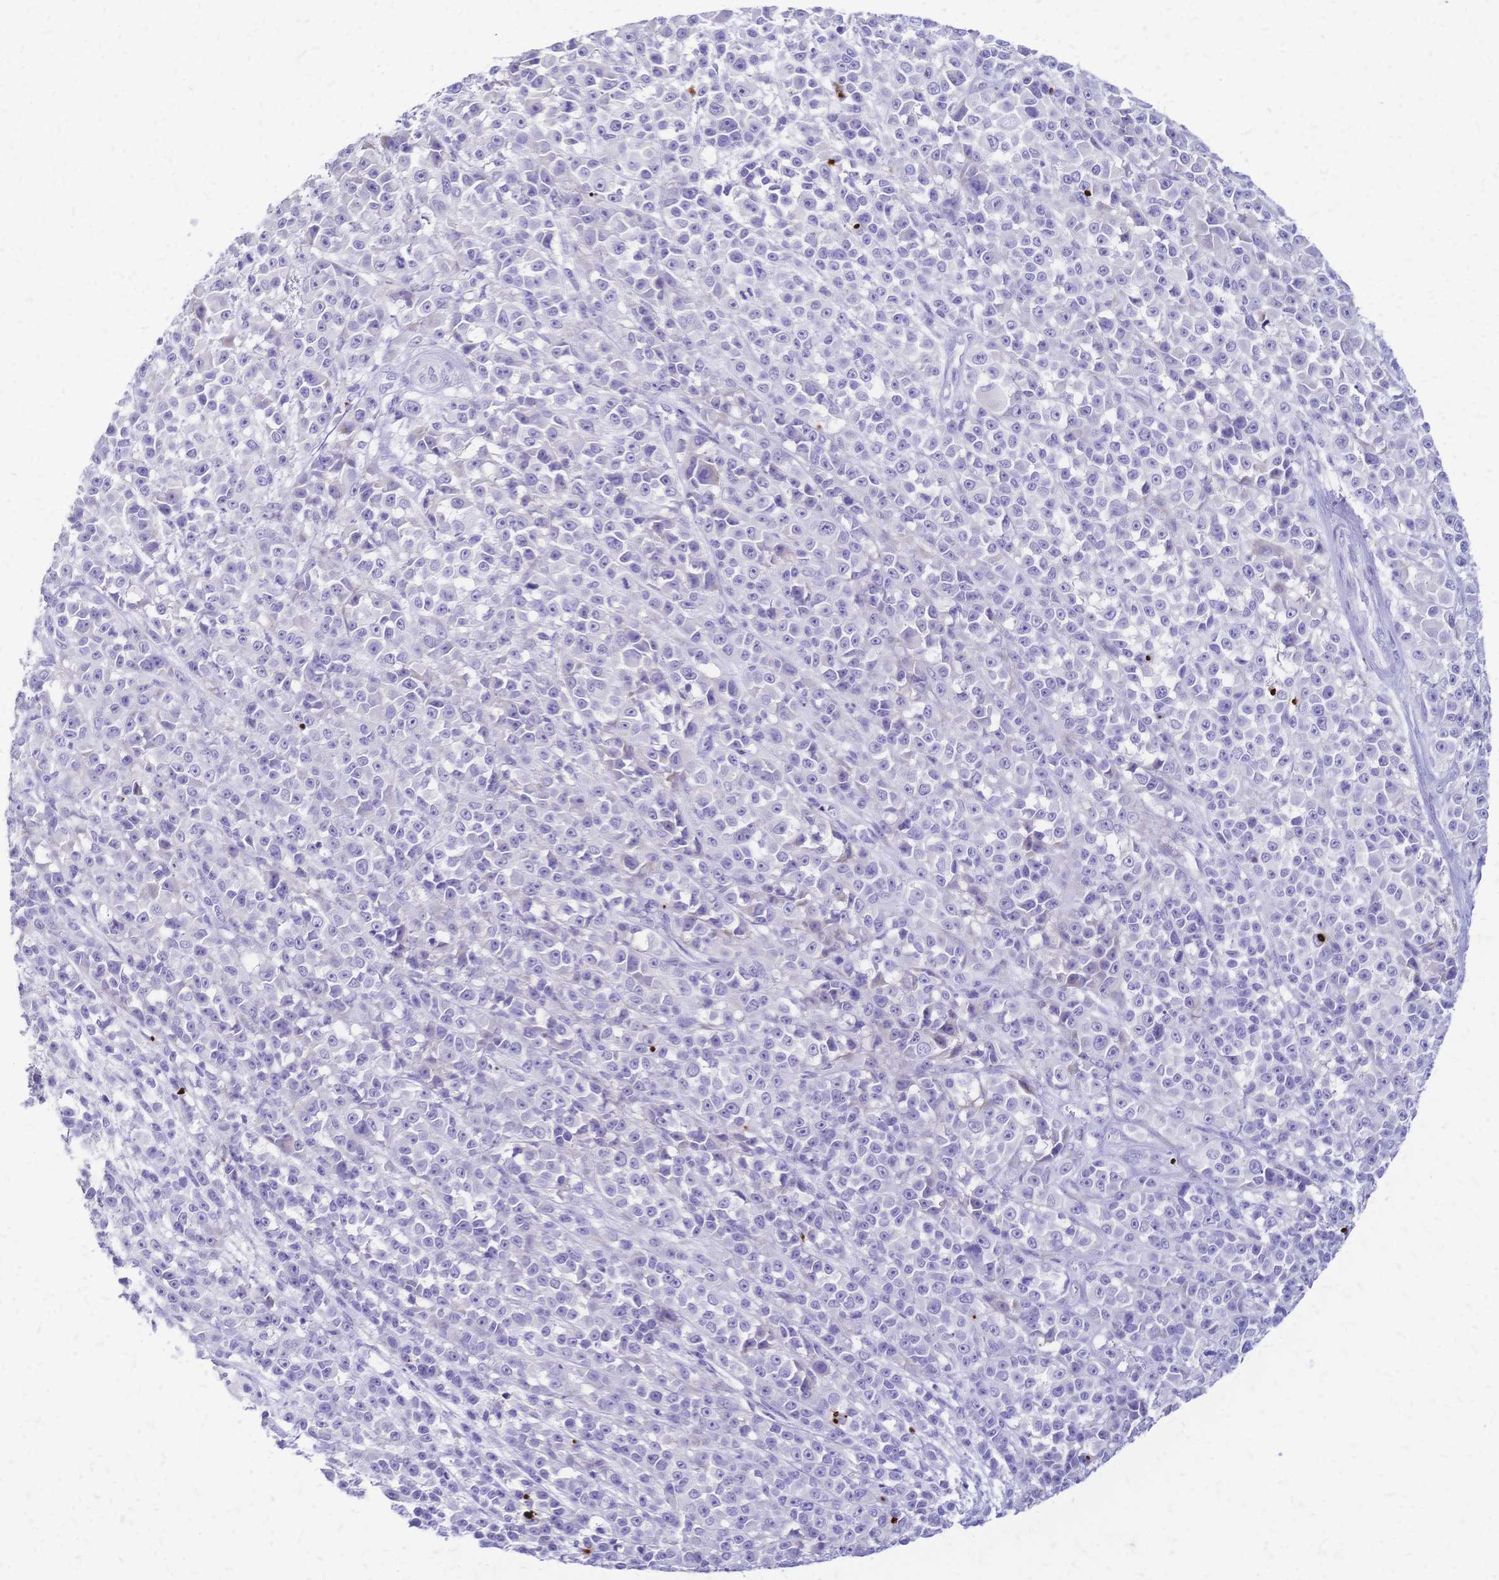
{"staining": {"intensity": "negative", "quantity": "none", "location": "none"}, "tissue": "melanoma", "cell_type": "Tumor cells", "image_type": "cancer", "snomed": [{"axis": "morphology", "description": "Malignant melanoma, NOS"}, {"axis": "topography", "description": "Skin"}, {"axis": "topography", "description": "Skin of back"}], "caption": "Tumor cells are negative for brown protein staining in malignant melanoma.", "gene": "GRB7", "patient": {"sex": "male", "age": 91}}